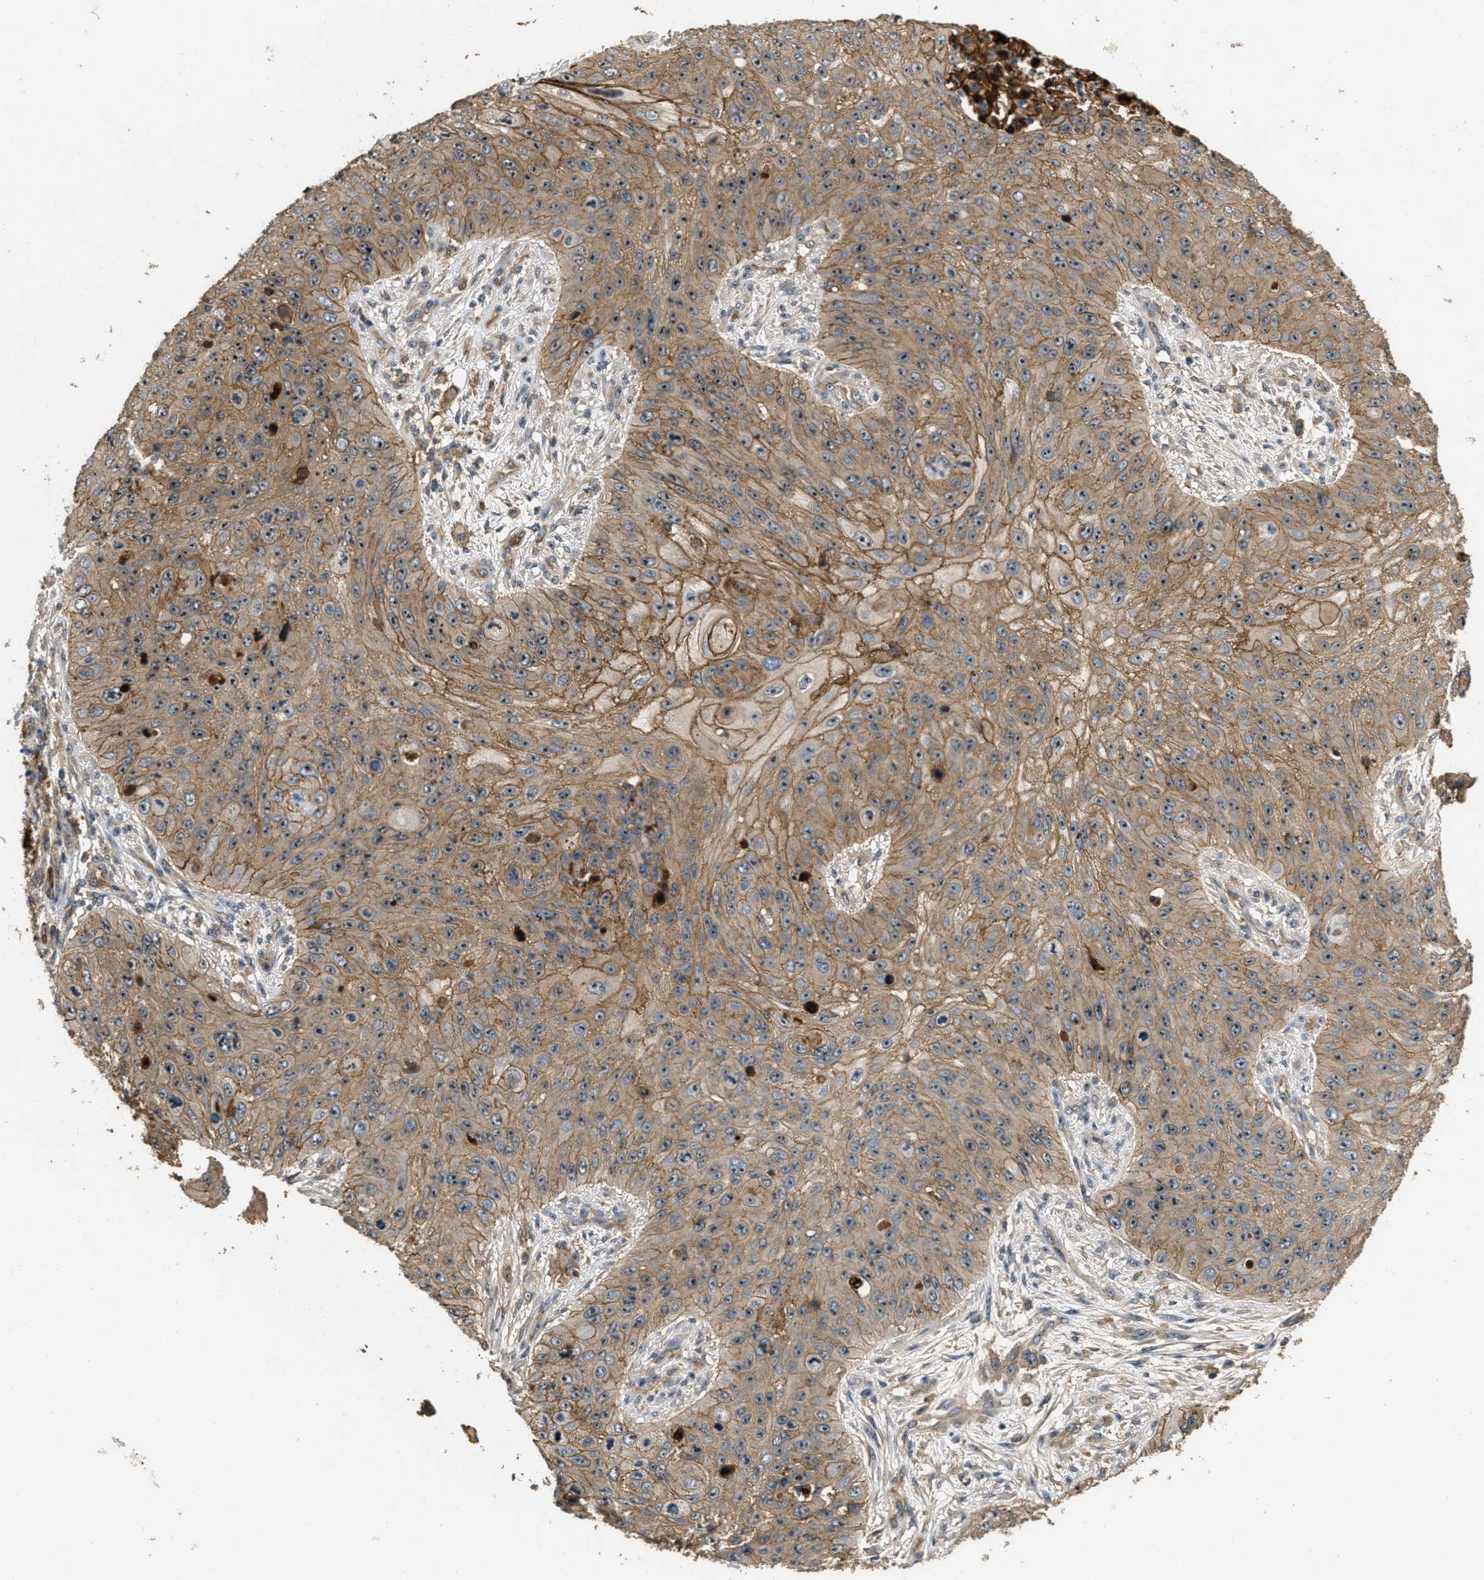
{"staining": {"intensity": "moderate", "quantity": ">75%", "location": "cytoplasmic/membranous,nuclear"}, "tissue": "skin cancer", "cell_type": "Tumor cells", "image_type": "cancer", "snomed": [{"axis": "morphology", "description": "Squamous cell carcinoma, NOS"}, {"axis": "topography", "description": "Skin"}], "caption": "Immunohistochemistry (IHC) of human squamous cell carcinoma (skin) demonstrates medium levels of moderate cytoplasmic/membranous and nuclear staining in about >75% of tumor cells.", "gene": "OSMR", "patient": {"sex": "female", "age": 80}}